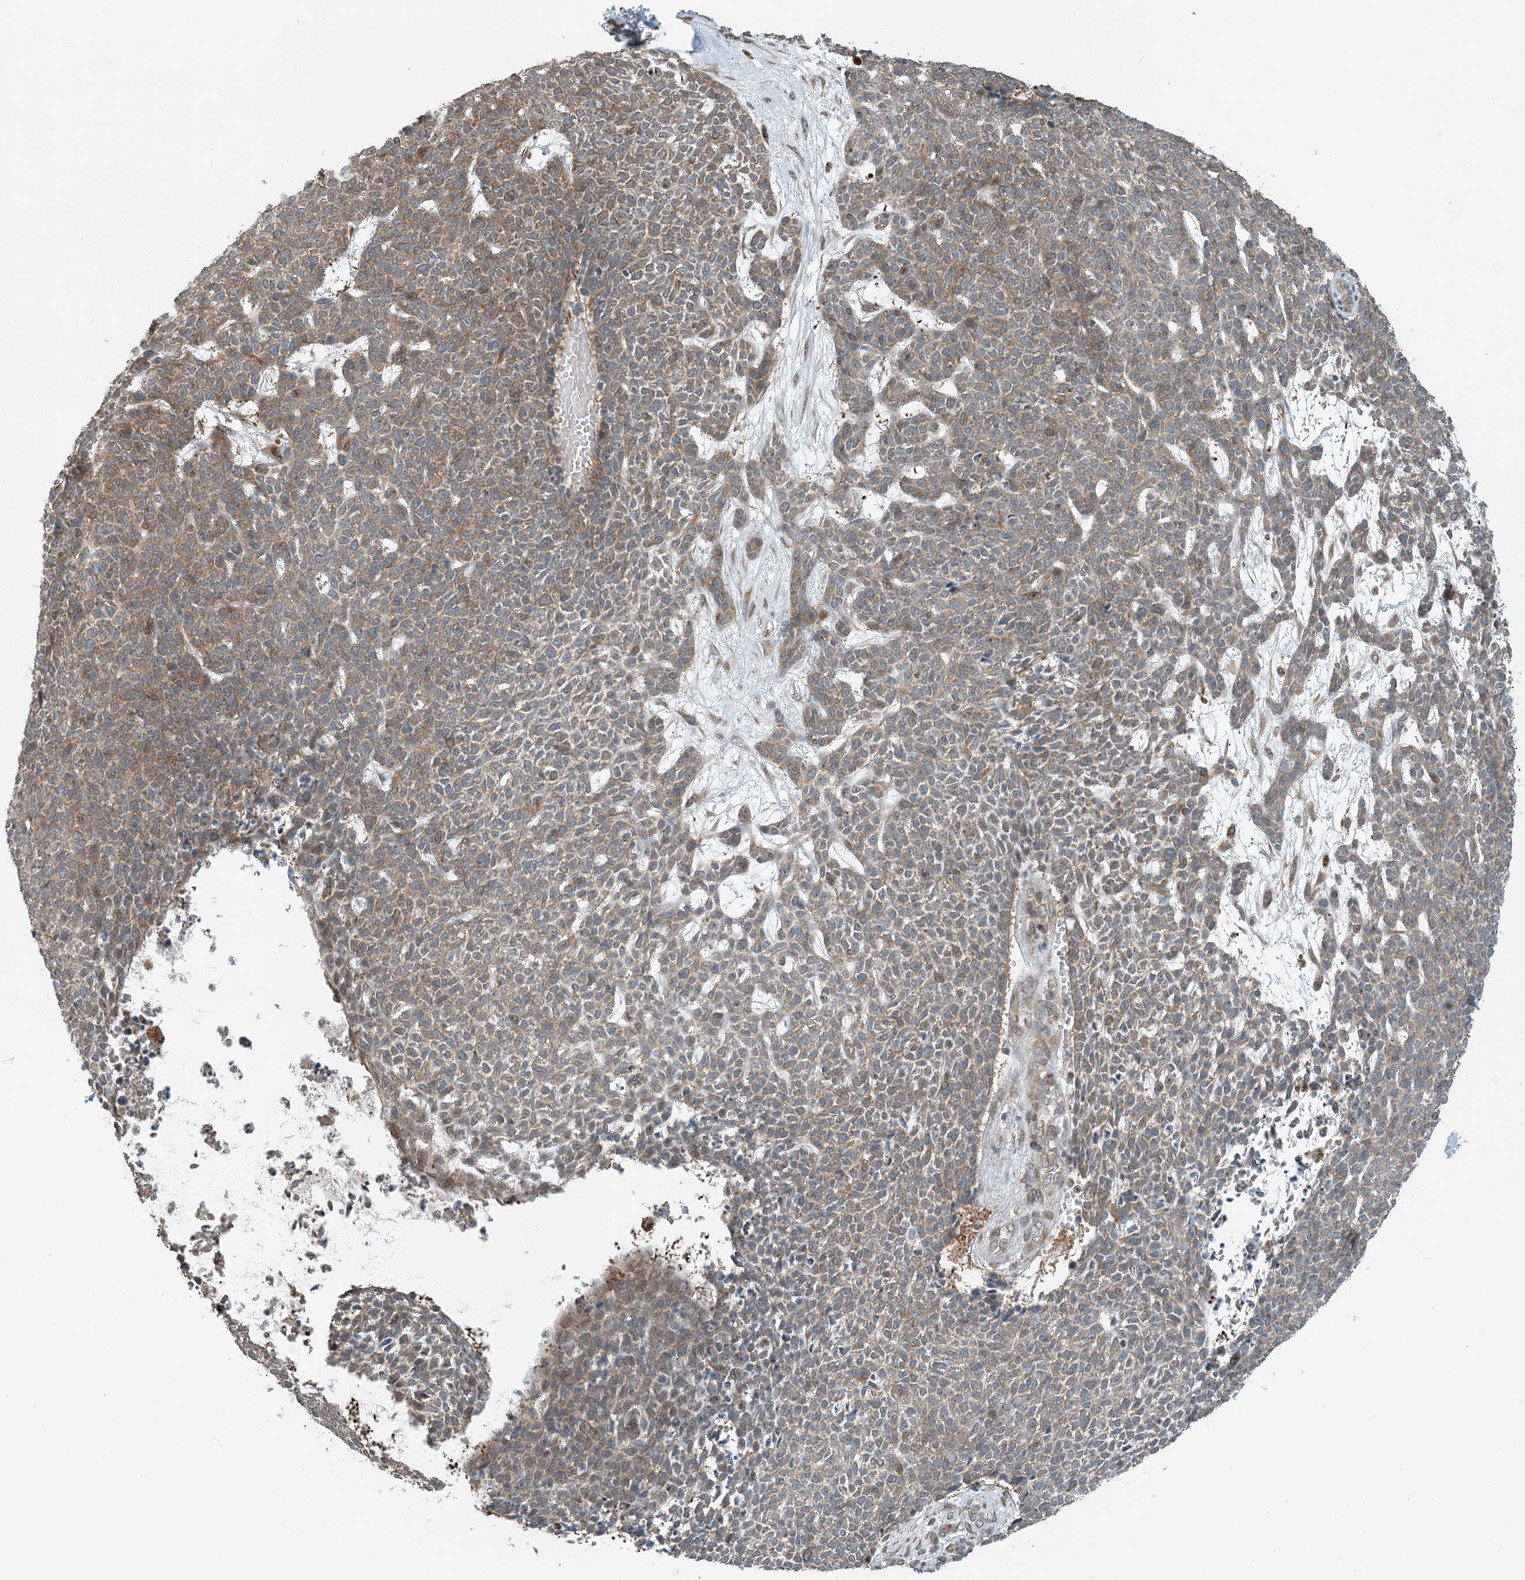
{"staining": {"intensity": "moderate", "quantity": "25%-75%", "location": "cytoplasmic/membranous"}, "tissue": "skin cancer", "cell_type": "Tumor cells", "image_type": "cancer", "snomed": [{"axis": "morphology", "description": "Basal cell carcinoma"}, {"axis": "topography", "description": "Skin"}], "caption": "The image shows a brown stain indicating the presence of a protein in the cytoplasmic/membranous of tumor cells in skin basal cell carcinoma.", "gene": "ZBTB3", "patient": {"sex": "female", "age": 84}}